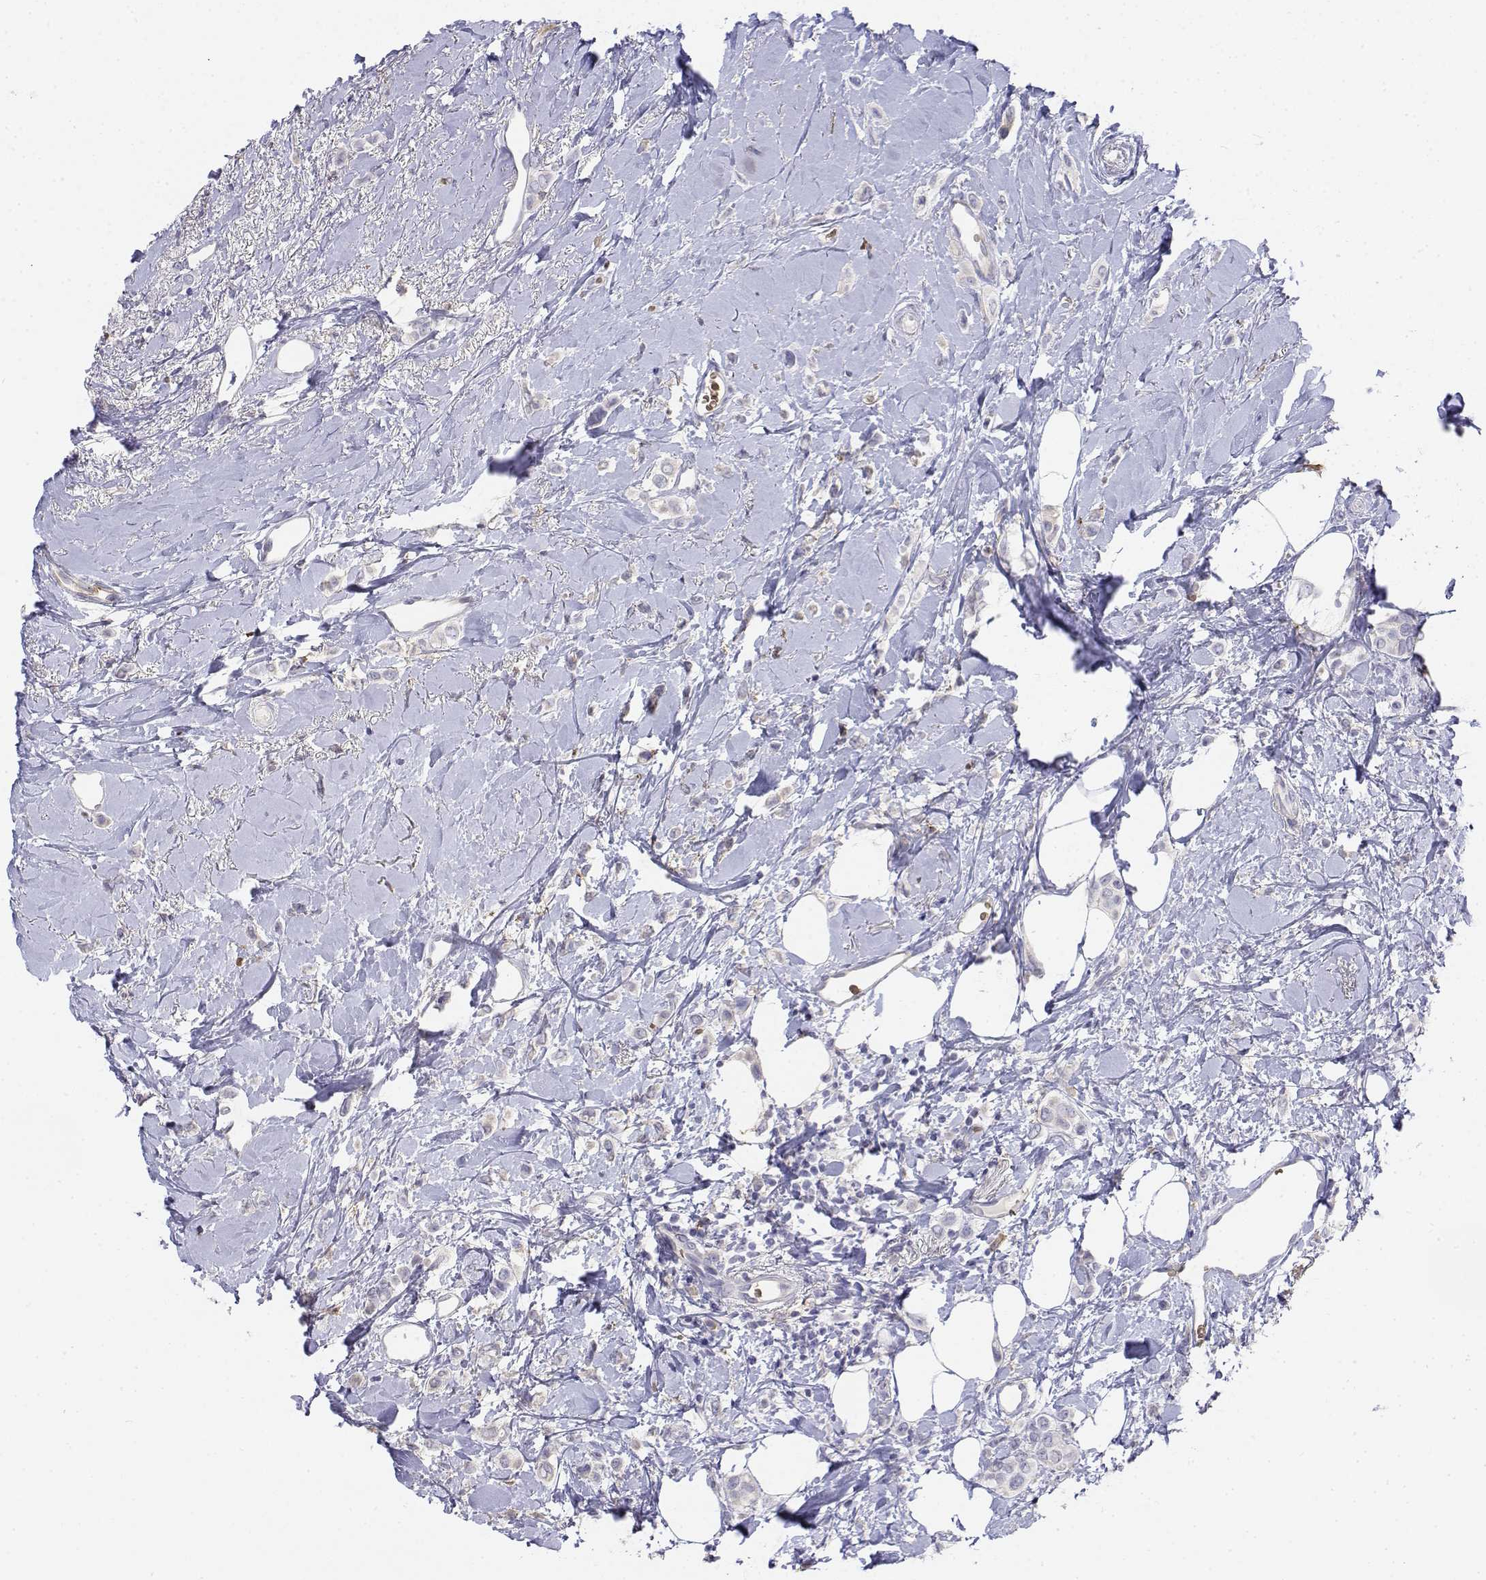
{"staining": {"intensity": "negative", "quantity": "none", "location": "none"}, "tissue": "breast cancer", "cell_type": "Tumor cells", "image_type": "cancer", "snomed": [{"axis": "morphology", "description": "Lobular carcinoma"}, {"axis": "topography", "description": "Breast"}], "caption": "Histopathology image shows no protein expression in tumor cells of breast cancer (lobular carcinoma) tissue.", "gene": "CADM1", "patient": {"sex": "female", "age": 66}}